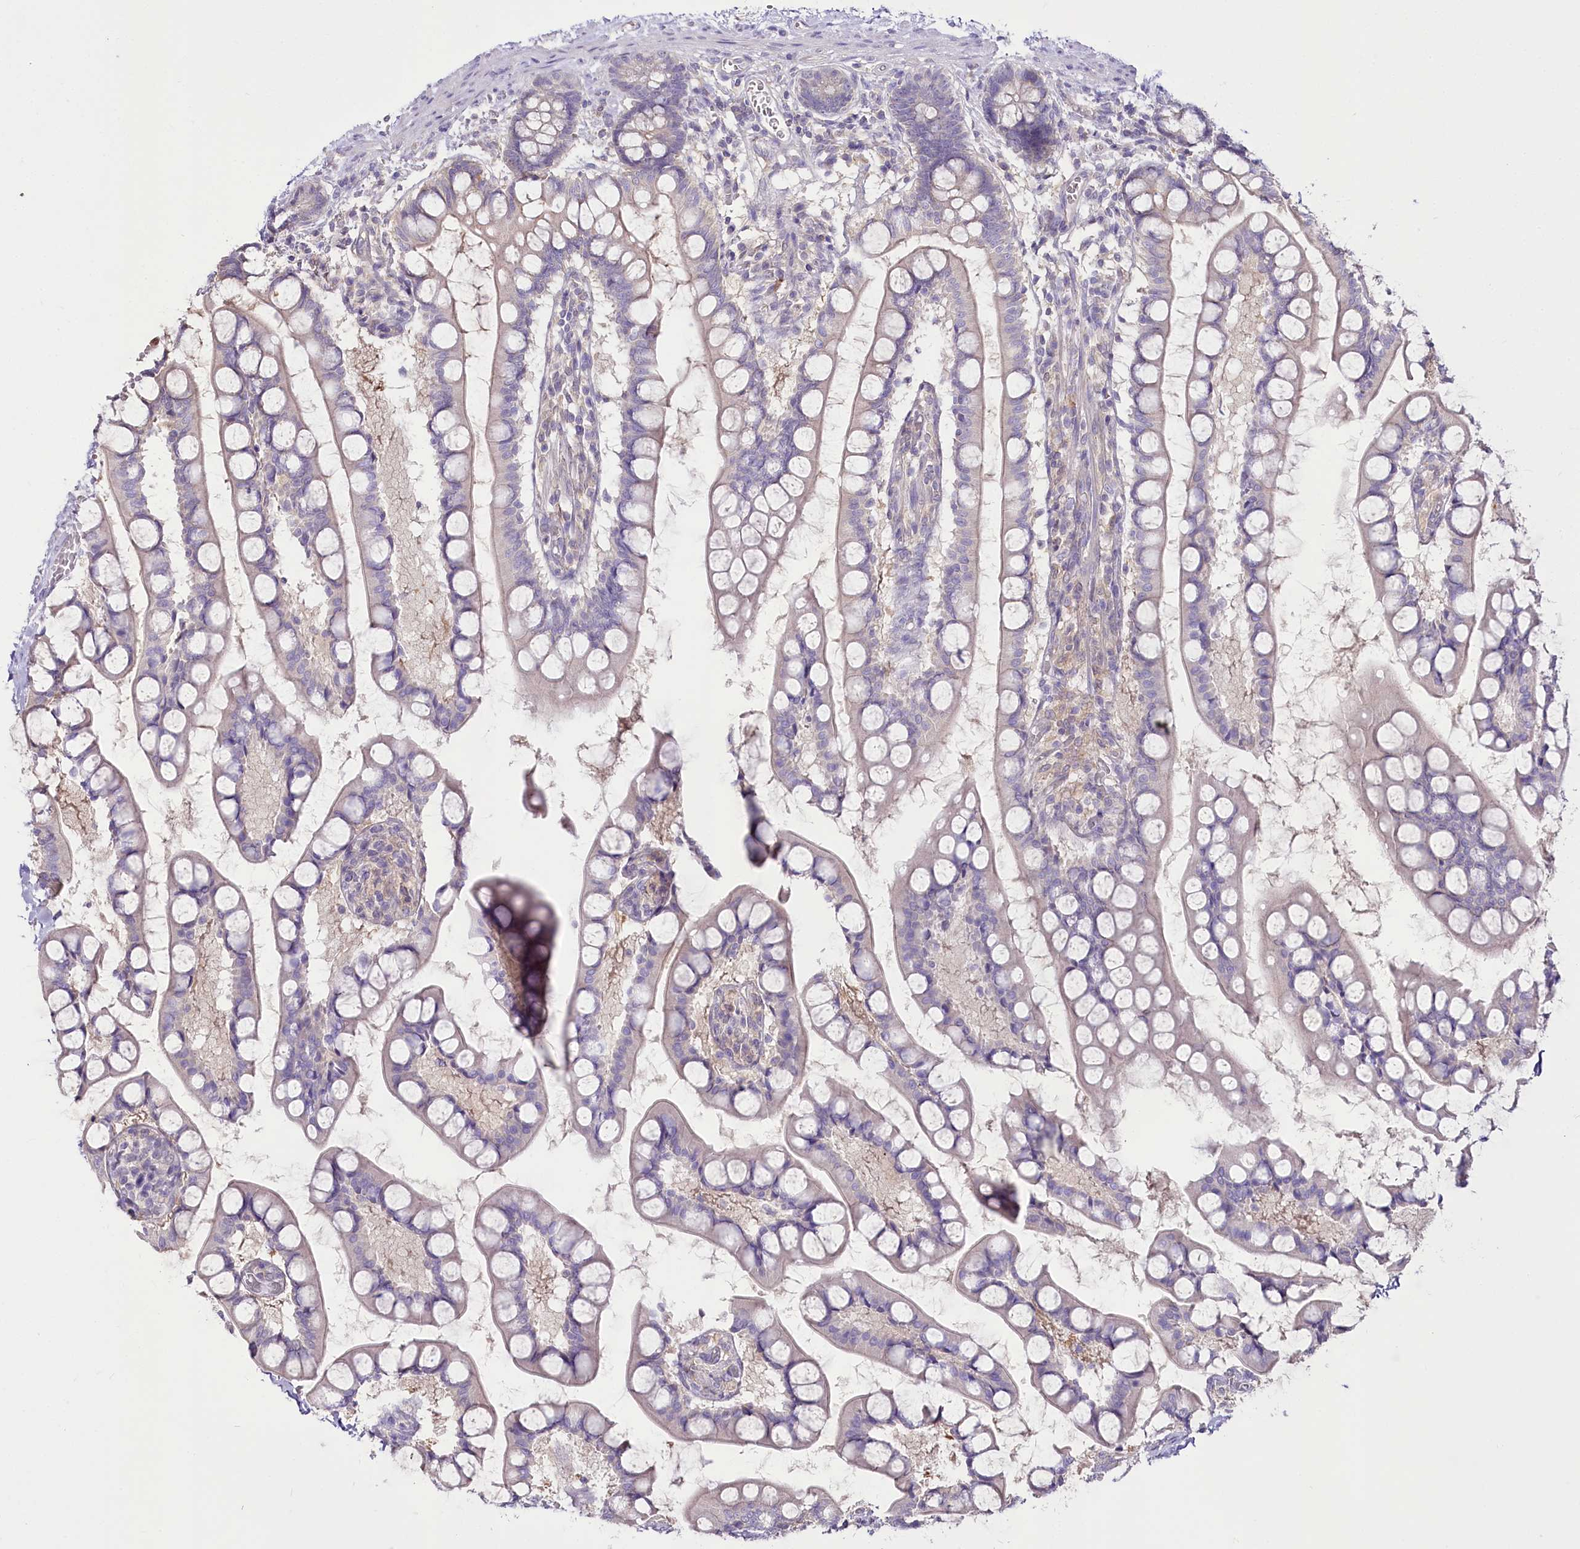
{"staining": {"intensity": "weak", "quantity": "25%-75%", "location": "cytoplasmic/membranous"}, "tissue": "small intestine", "cell_type": "Glandular cells", "image_type": "normal", "snomed": [{"axis": "morphology", "description": "Normal tissue, NOS"}, {"axis": "topography", "description": "Small intestine"}], "caption": "Brown immunohistochemical staining in unremarkable human small intestine demonstrates weak cytoplasmic/membranous staining in about 25%-75% of glandular cells.", "gene": "DPYD", "patient": {"sex": "male", "age": 52}}